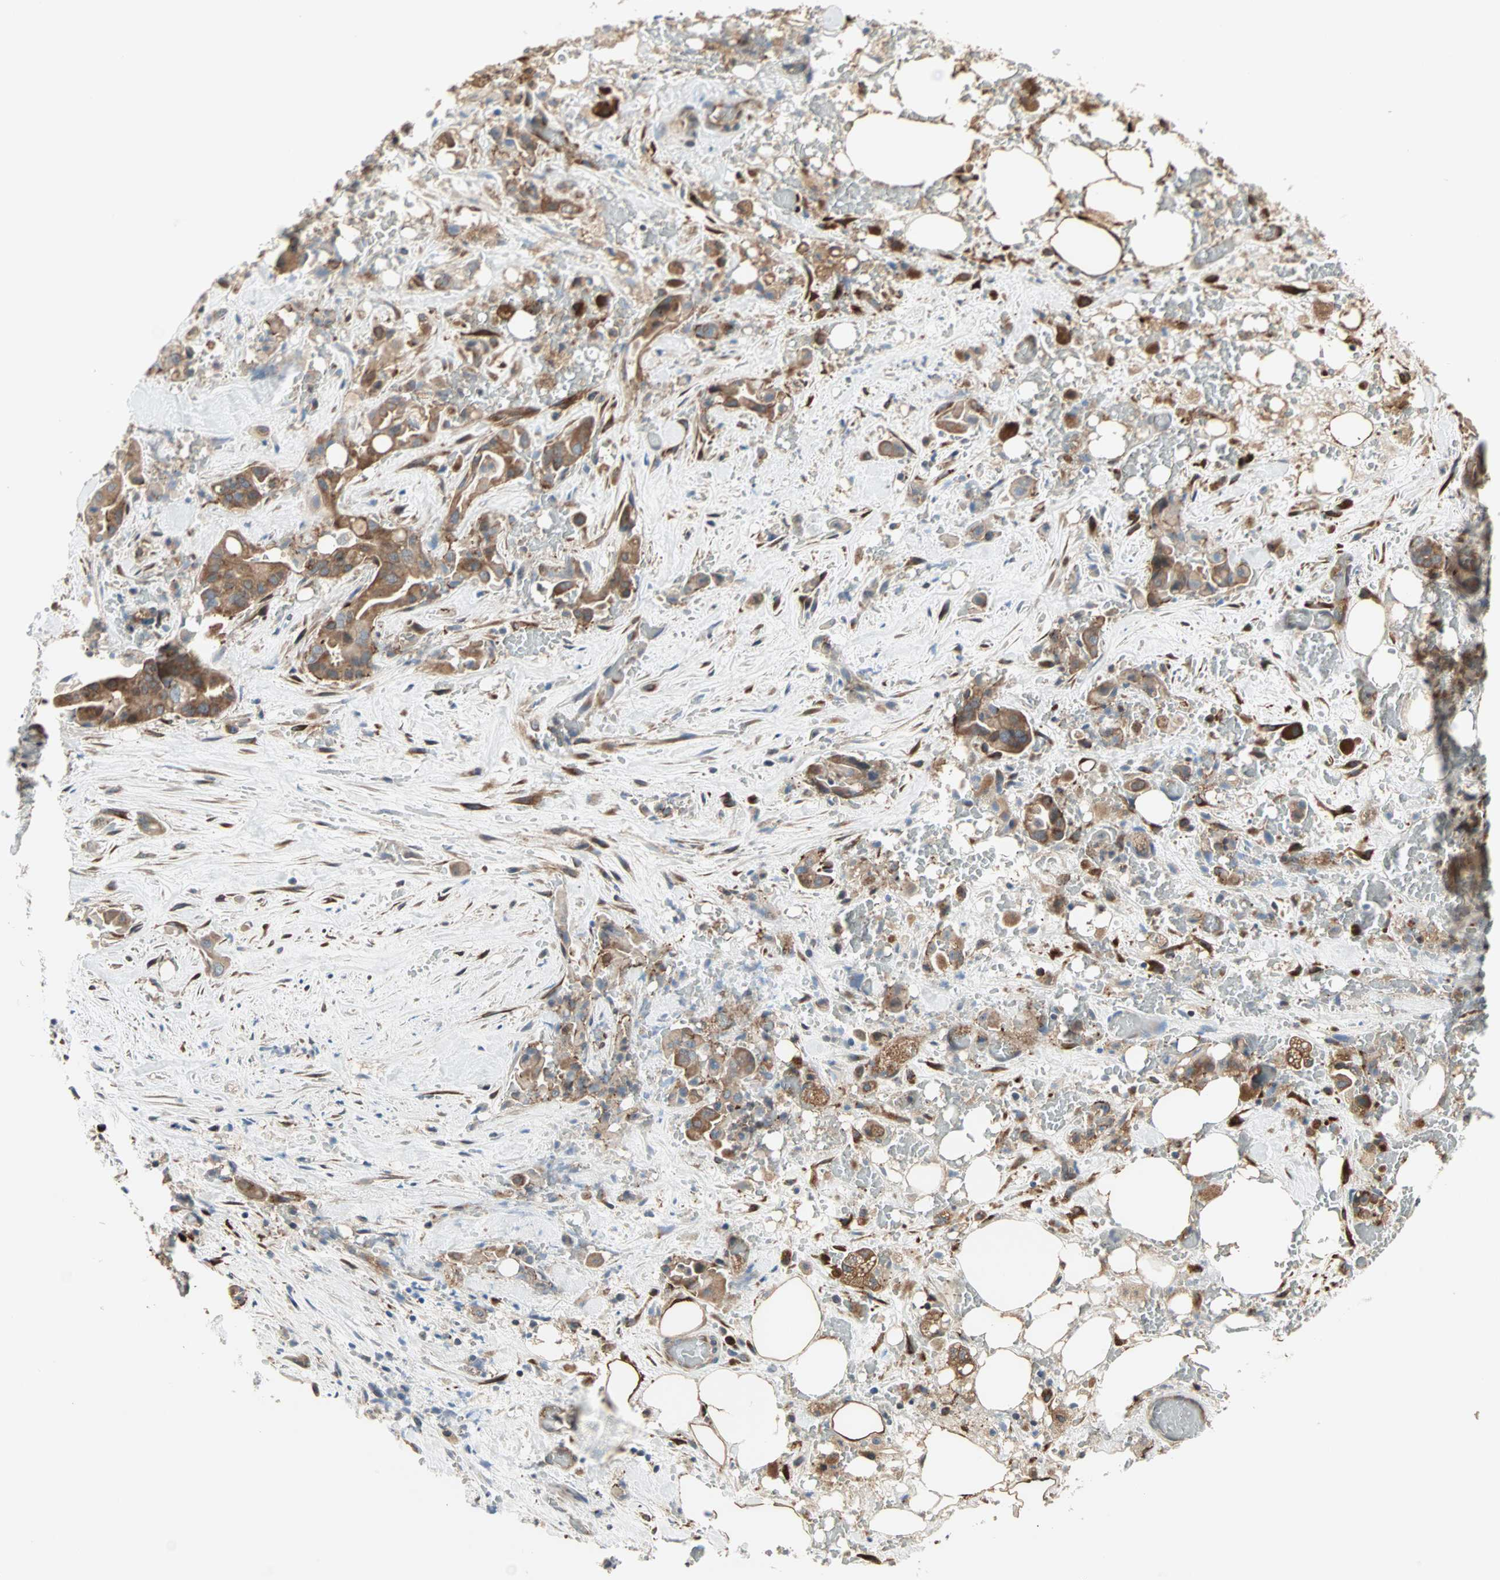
{"staining": {"intensity": "weak", "quantity": ">75%", "location": "cytoplasmic/membranous"}, "tissue": "liver cancer", "cell_type": "Tumor cells", "image_type": "cancer", "snomed": [{"axis": "morphology", "description": "Cholangiocarcinoma"}, {"axis": "topography", "description": "Liver"}], "caption": "Protein expression analysis of human liver cholangiocarcinoma reveals weak cytoplasmic/membranous positivity in approximately >75% of tumor cells.", "gene": "SAR1A", "patient": {"sex": "female", "age": 68}}